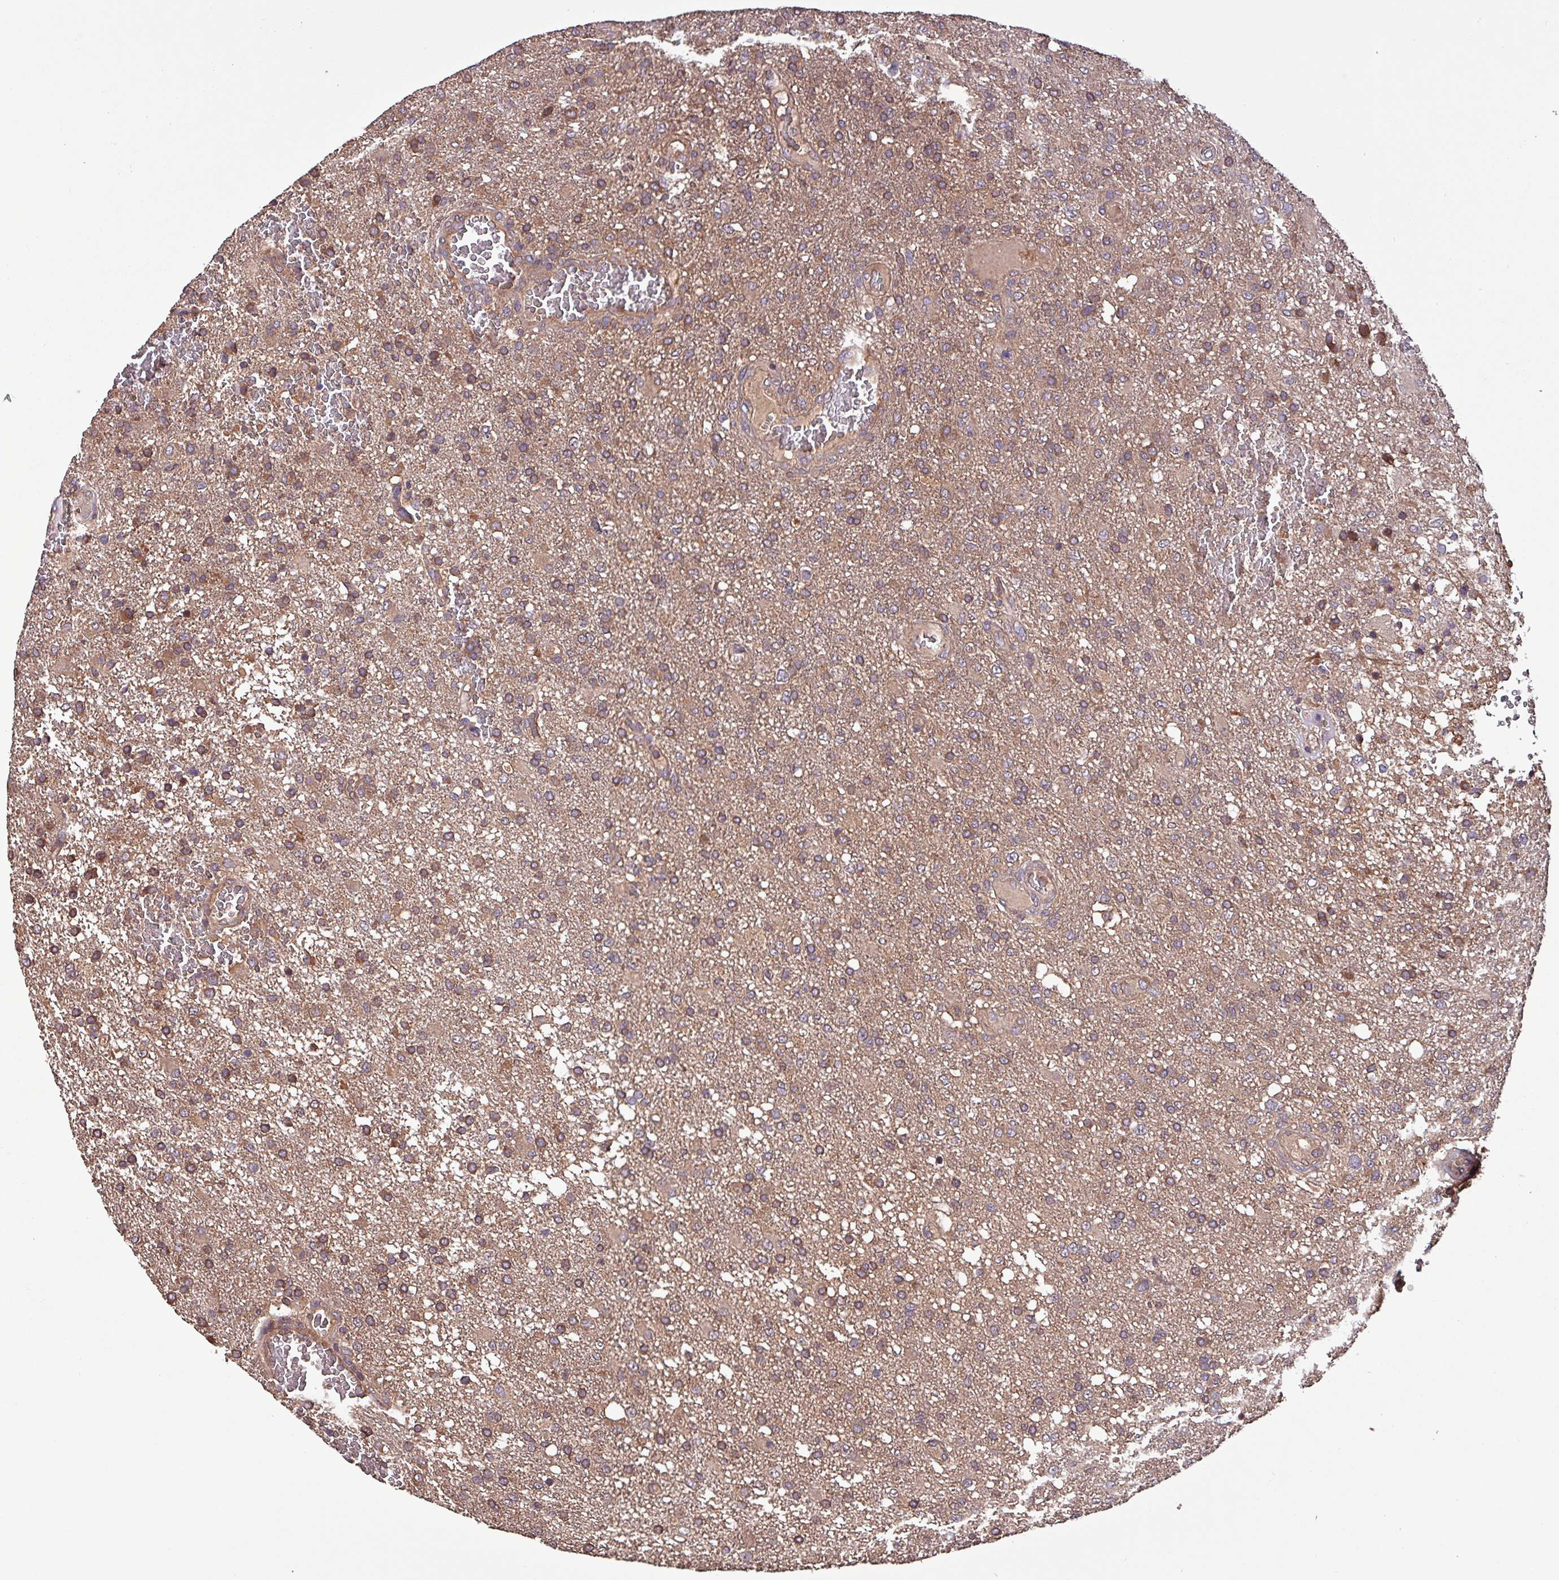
{"staining": {"intensity": "moderate", "quantity": ">75%", "location": "cytoplasmic/membranous"}, "tissue": "glioma", "cell_type": "Tumor cells", "image_type": "cancer", "snomed": [{"axis": "morphology", "description": "Glioma, malignant, High grade"}, {"axis": "topography", "description": "Brain"}], "caption": "Immunohistochemical staining of human glioma demonstrates medium levels of moderate cytoplasmic/membranous positivity in approximately >75% of tumor cells. The protein is shown in brown color, while the nuclei are stained blue.", "gene": "PAFAH1B2", "patient": {"sex": "female", "age": 74}}